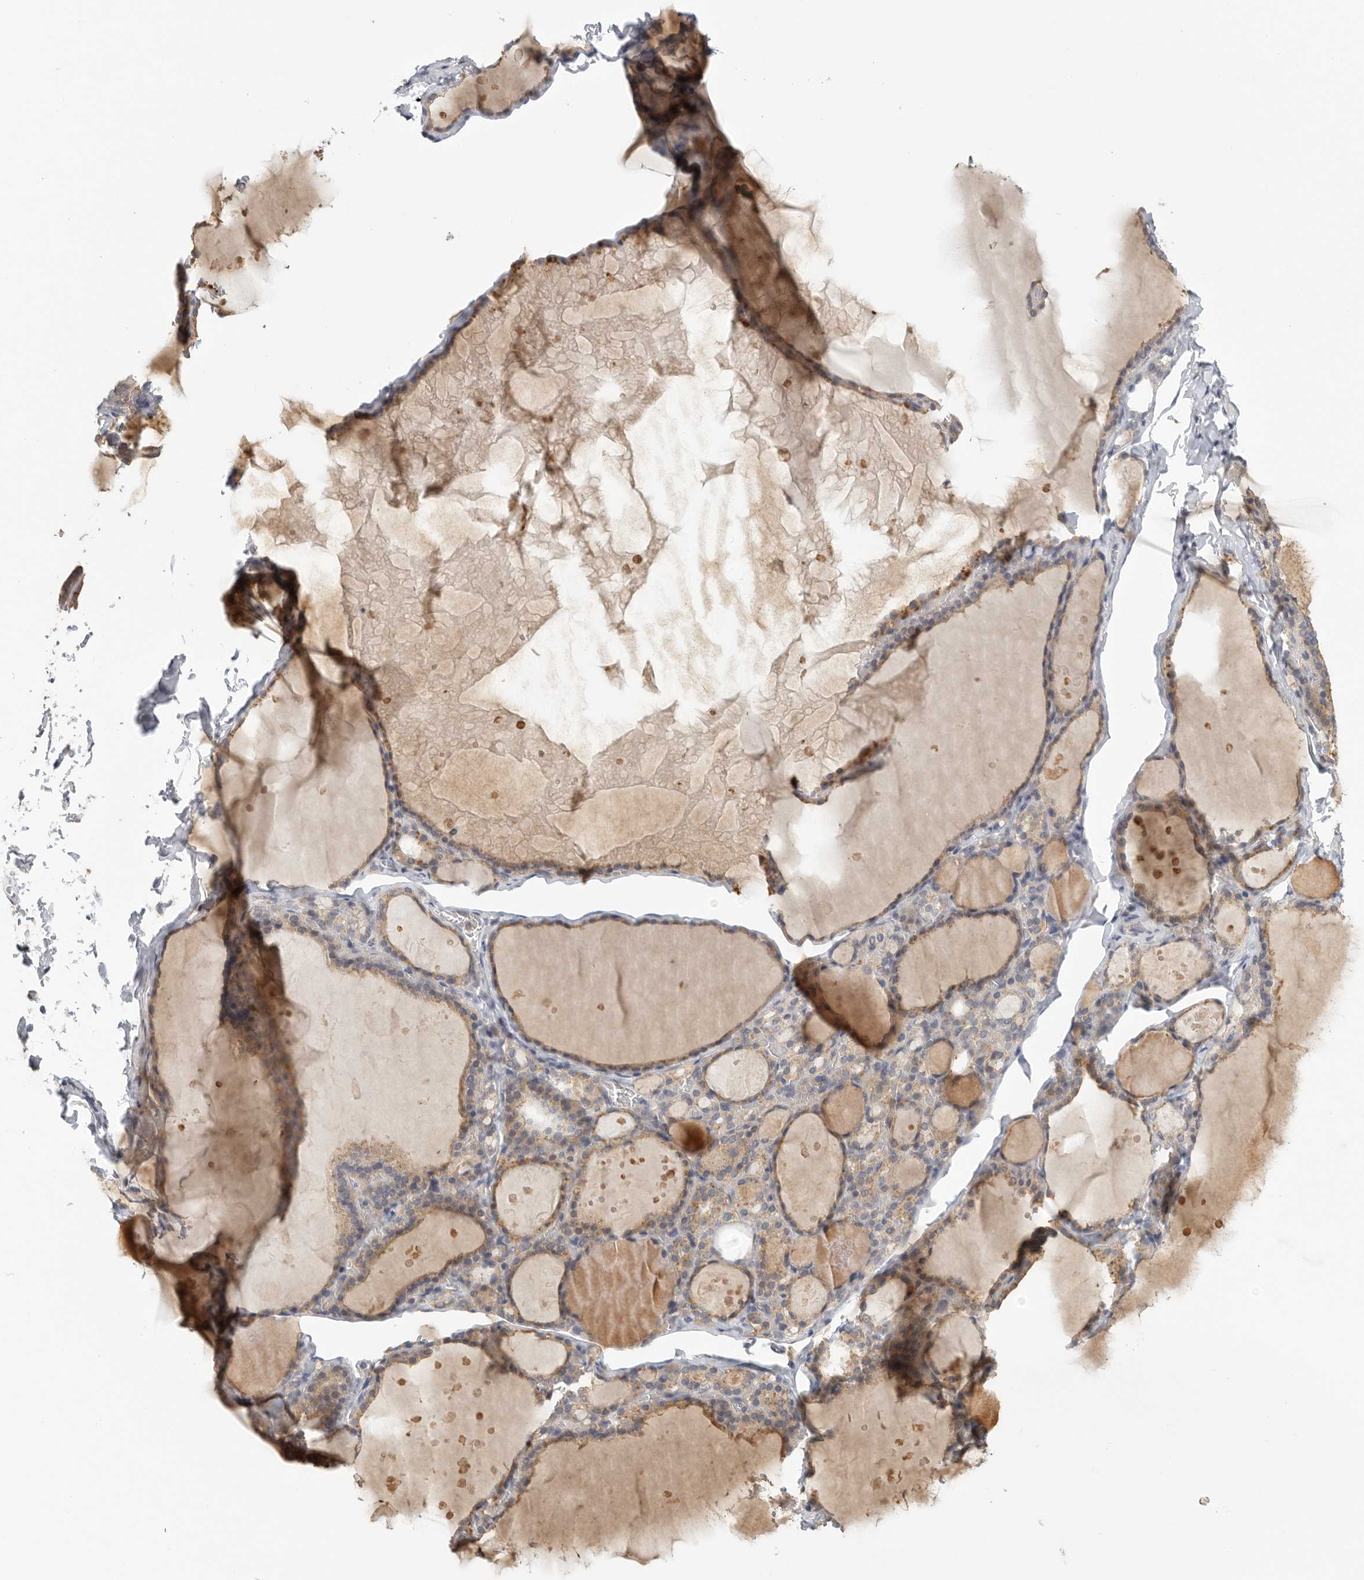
{"staining": {"intensity": "moderate", "quantity": "25%-75%", "location": "cytoplasmic/membranous"}, "tissue": "thyroid gland", "cell_type": "Glandular cells", "image_type": "normal", "snomed": [{"axis": "morphology", "description": "Normal tissue, NOS"}, {"axis": "topography", "description": "Thyroid gland"}], "caption": "An image of thyroid gland stained for a protein demonstrates moderate cytoplasmic/membranous brown staining in glandular cells. (DAB IHC, brown staining for protein, blue staining for nuclei).", "gene": "CCT8", "patient": {"sex": "male", "age": 56}}